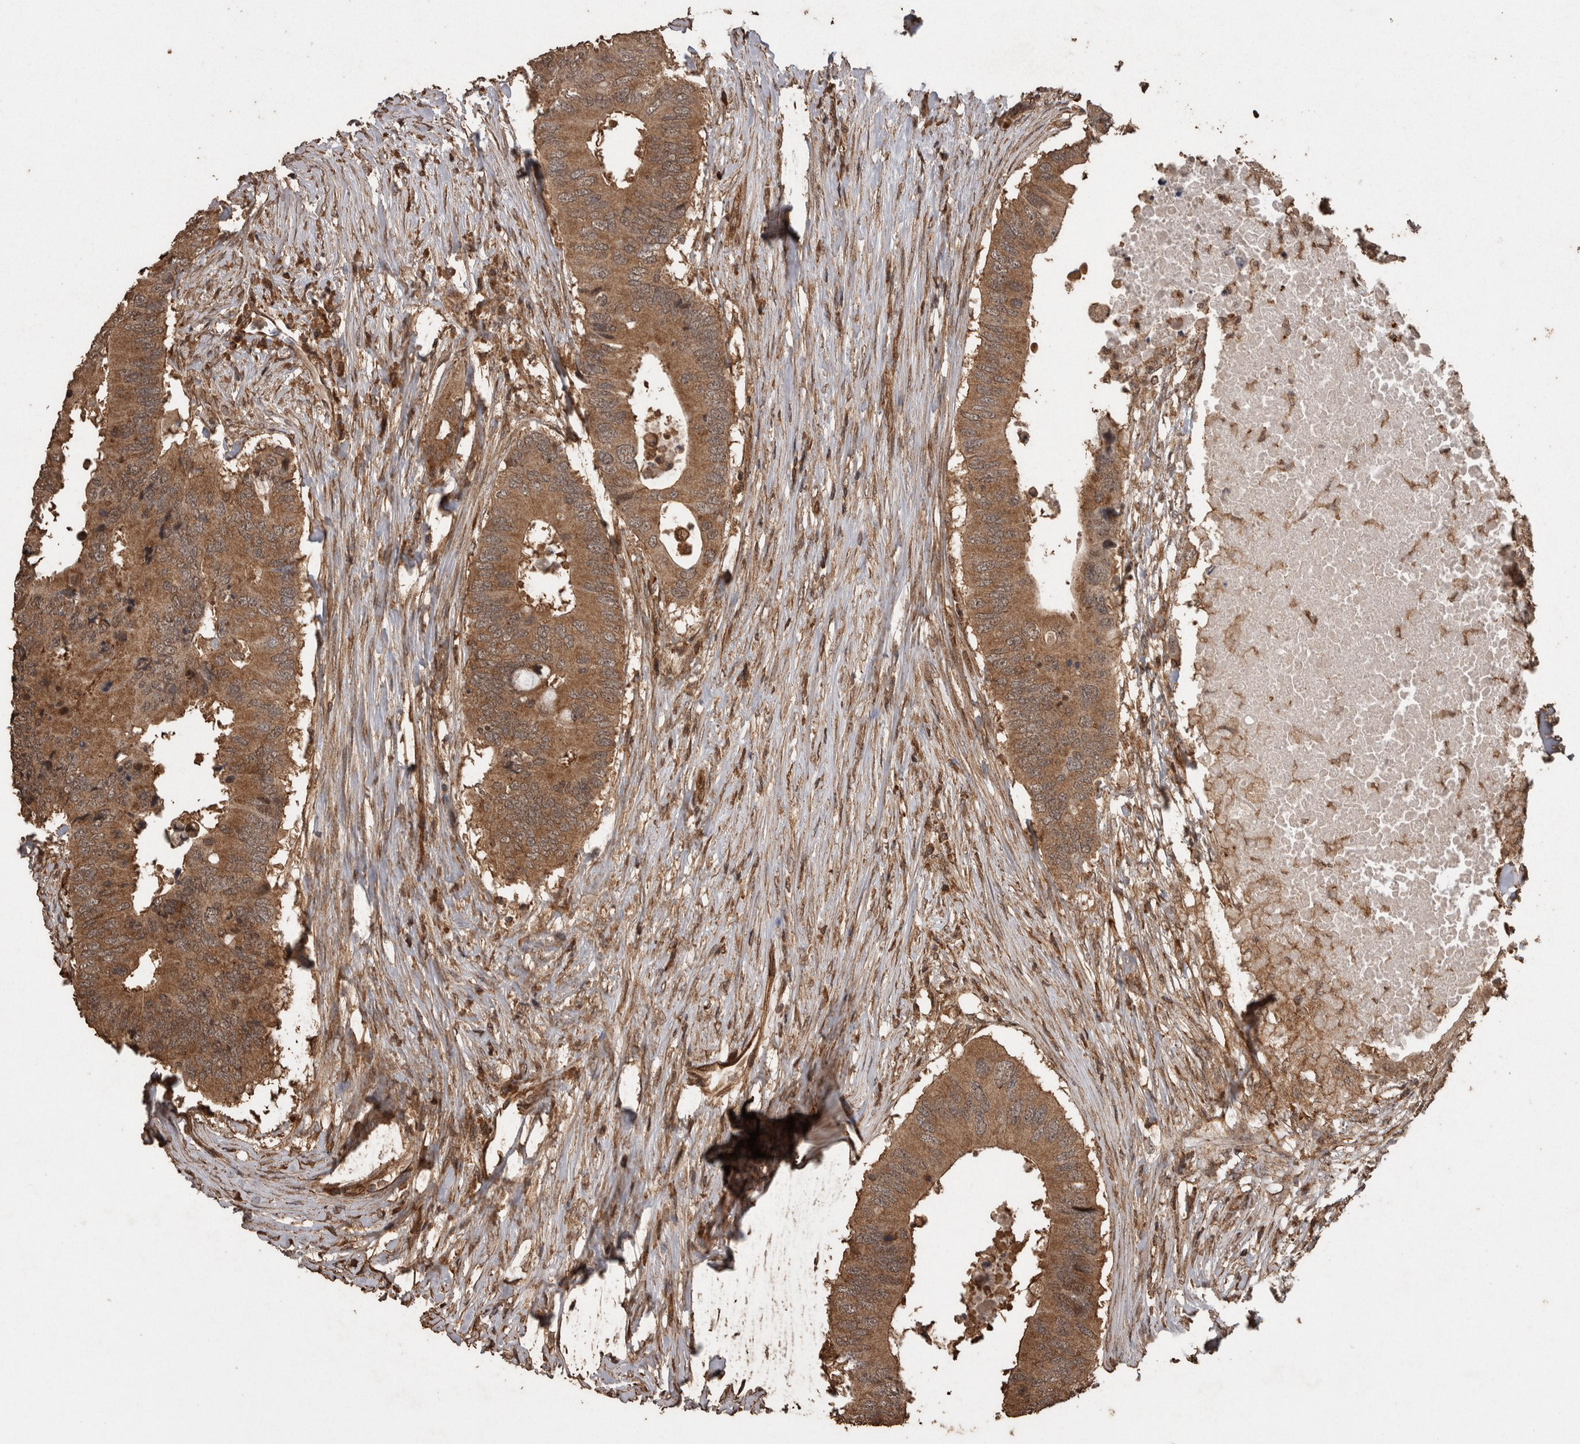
{"staining": {"intensity": "moderate", "quantity": ">75%", "location": "cytoplasmic/membranous"}, "tissue": "colorectal cancer", "cell_type": "Tumor cells", "image_type": "cancer", "snomed": [{"axis": "morphology", "description": "Adenocarcinoma, NOS"}, {"axis": "topography", "description": "Colon"}], "caption": "A histopathology image of human colorectal adenocarcinoma stained for a protein displays moderate cytoplasmic/membranous brown staining in tumor cells. (Brightfield microscopy of DAB IHC at high magnification).", "gene": "PINK1", "patient": {"sex": "male", "age": 71}}